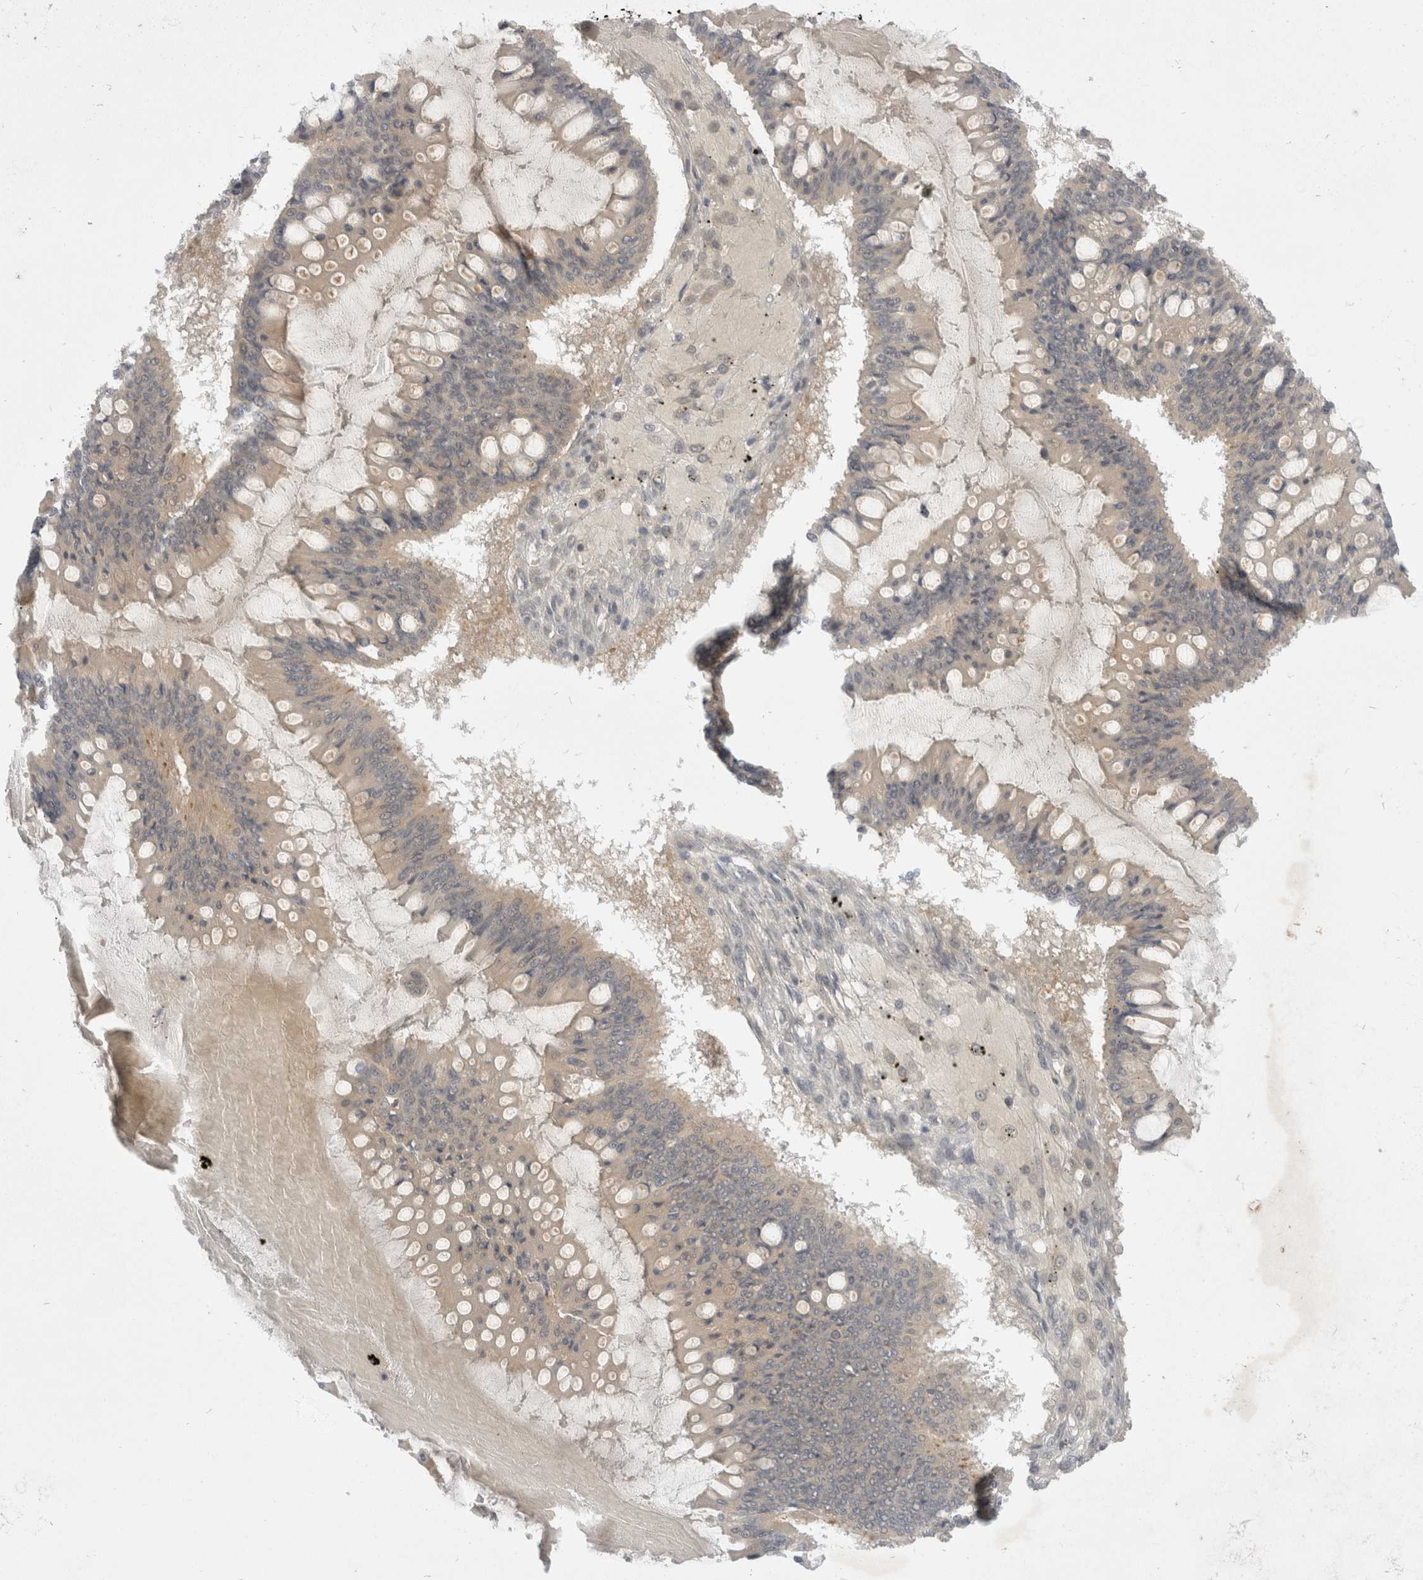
{"staining": {"intensity": "weak", "quantity": "<25%", "location": "cytoplasmic/membranous"}, "tissue": "ovarian cancer", "cell_type": "Tumor cells", "image_type": "cancer", "snomed": [{"axis": "morphology", "description": "Cystadenocarcinoma, mucinous, NOS"}, {"axis": "topography", "description": "Ovary"}], "caption": "A micrograph of human mucinous cystadenocarcinoma (ovarian) is negative for staining in tumor cells. Nuclei are stained in blue.", "gene": "TOM1L2", "patient": {"sex": "female", "age": 73}}